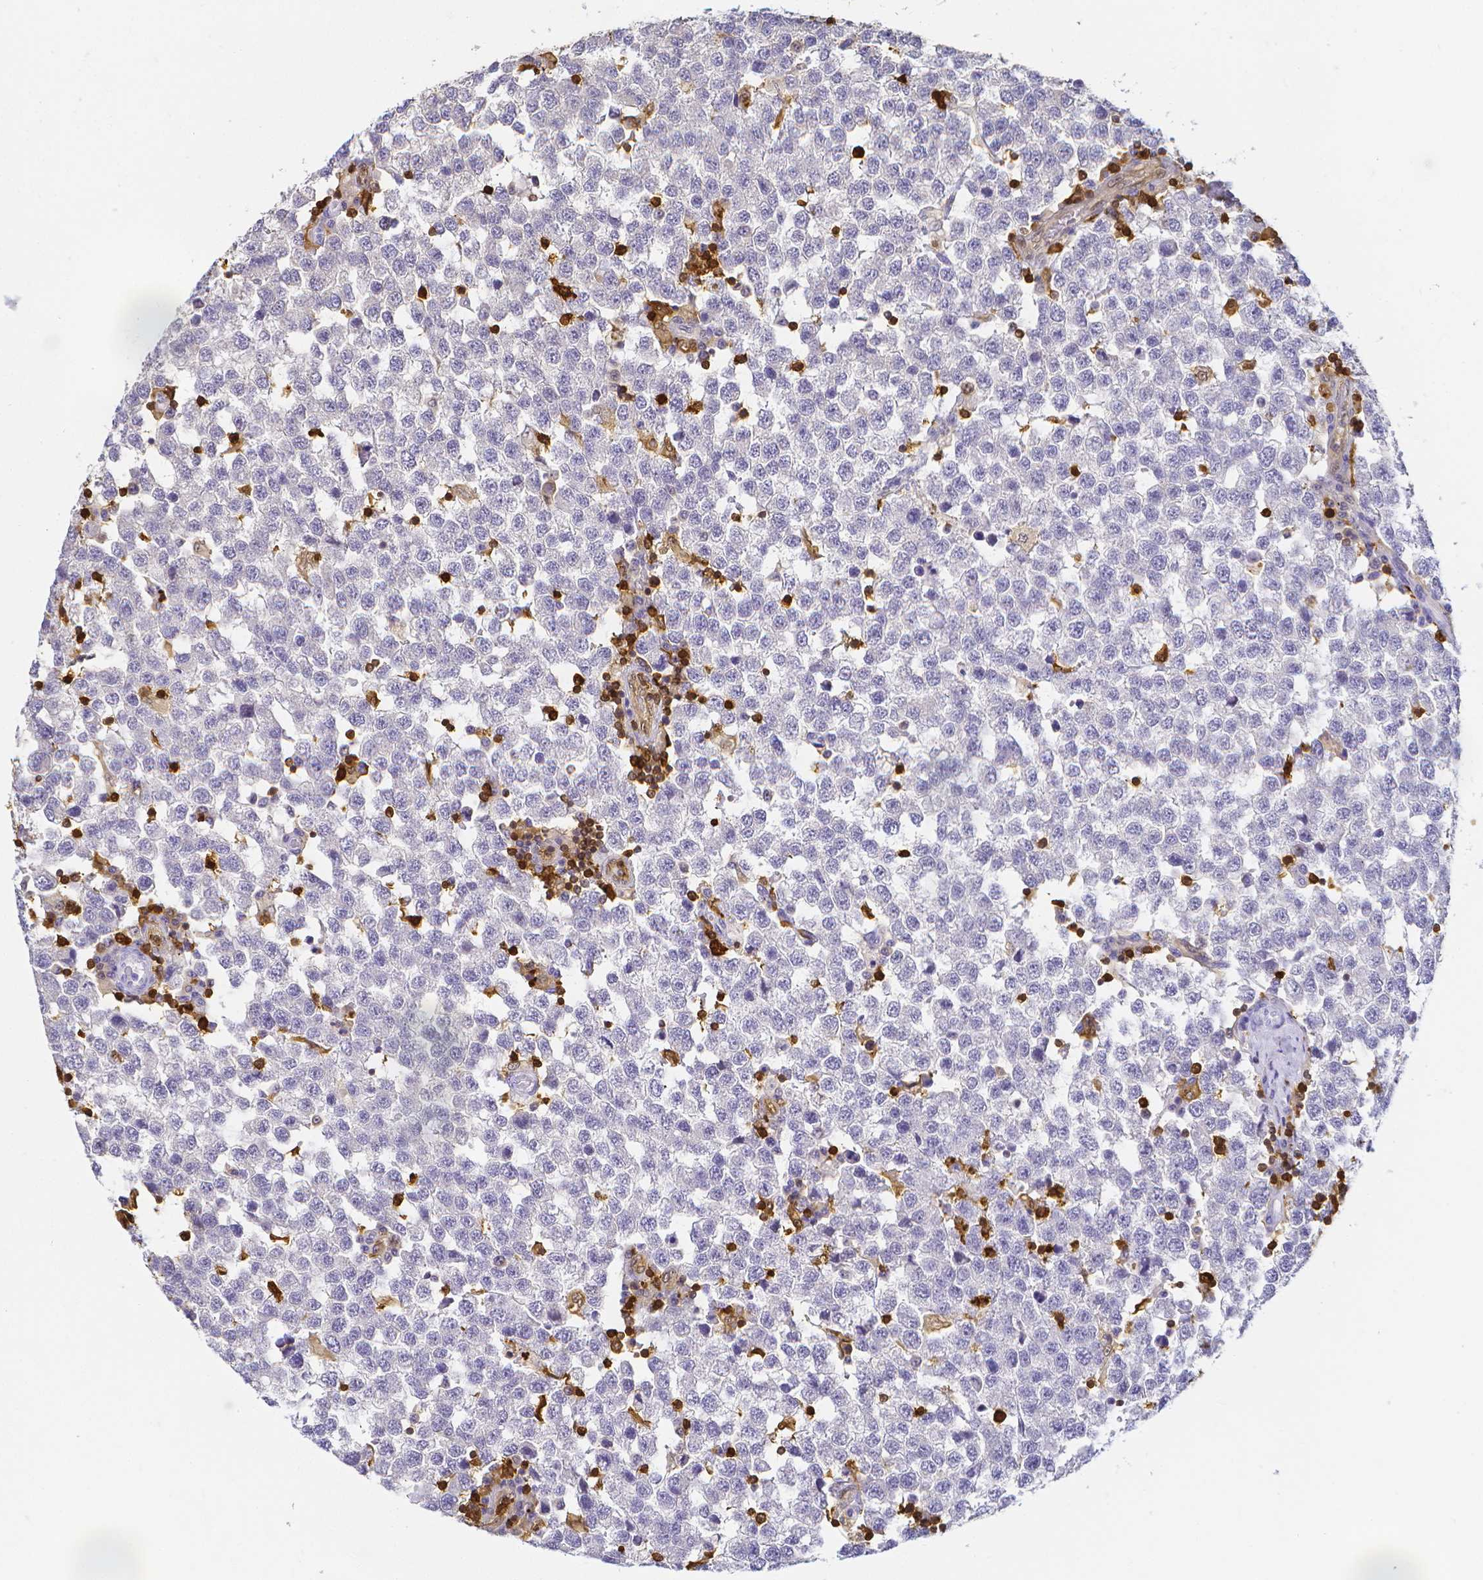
{"staining": {"intensity": "negative", "quantity": "none", "location": "none"}, "tissue": "testis cancer", "cell_type": "Tumor cells", "image_type": "cancer", "snomed": [{"axis": "morphology", "description": "Seminoma, NOS"}, {"axis": "topography", "description": "Testis"}], "caption": "A high-resolution photomicrograph shows IHC staining of seminoma (testis), which exhibits no significant staining in tumor cells.", "gene": "COTL1", "patient": {"sex": "male", "age": 34}}